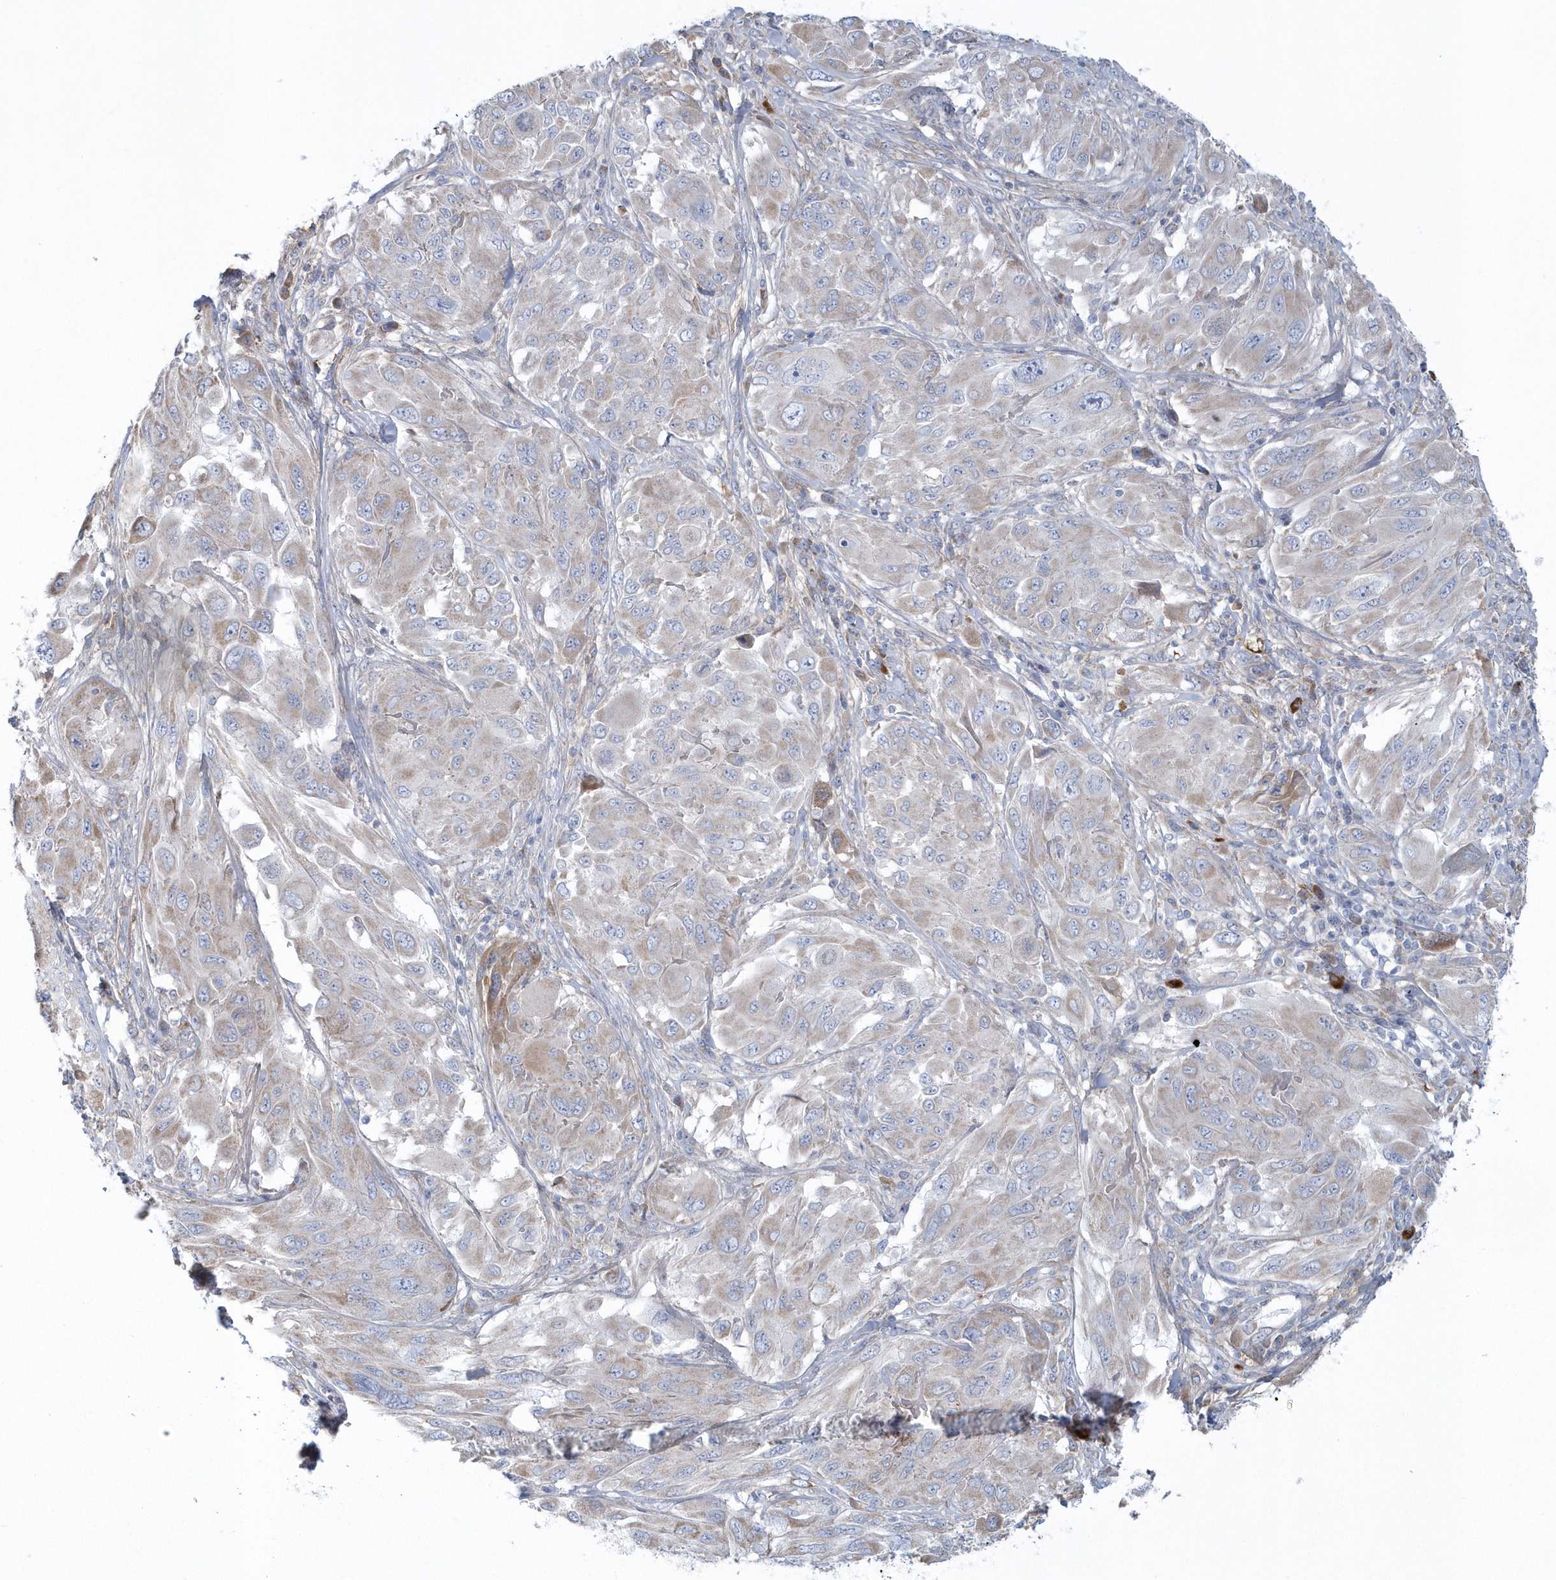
{"staining": {"intensity": "weak", "quantity": "25%-75%", "location": "cytoplasmic/membranous"}, "tissue": "melanoma", "cell_type": "Tumor cells", "image_type": "cancer", "snomed": [{"axis": "morphology", "description": "Malignant melanoma, NOS"}, {"axis": "topography", "description": "Skin"}], "caption": "Immunohistochemistry of melanoma displays low levels of weak cytoplasmic/membranous expression in about 25%-75% of tumor cells.", "gene": "SPATA18", "patient": {"sex": "female", "age": 91}}